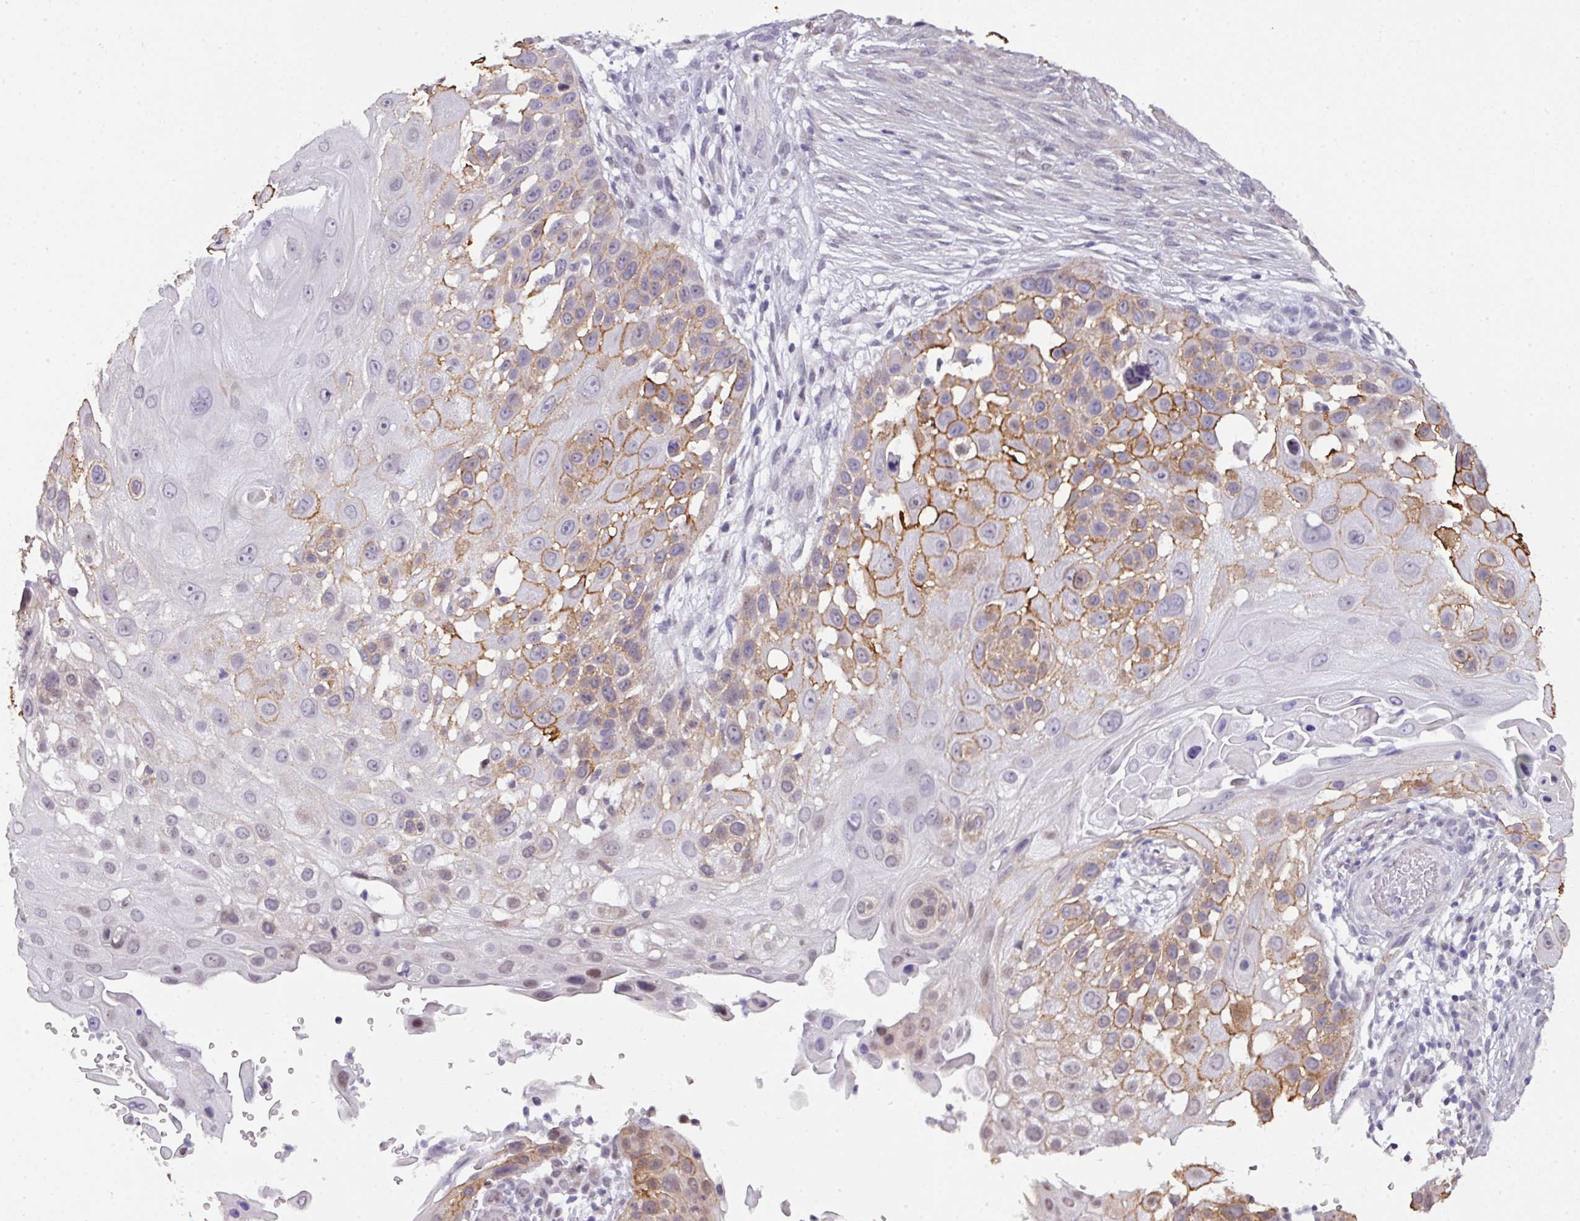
{"staining": {"intensity": "moderate", "quantity": "<25%", "location": "cytoplasmic/membranous"}, "tissue": "skin cancer", "cell_type": "Tumor cells", "image_type": "cancer", "snomed": [{"axis": "morphology", "description": "Squamous cell carcinoma, NOS"}, {"axis": "topography", "description": "Skin"}], "caption": "Moderate cytoplasmic/membranous protein expression is appreciated in about <25% of tumor cells in squamous cell carcinoma (skin).", "gene": "ANKRD13B", "patient": {"sex": "female", "age": 44}}